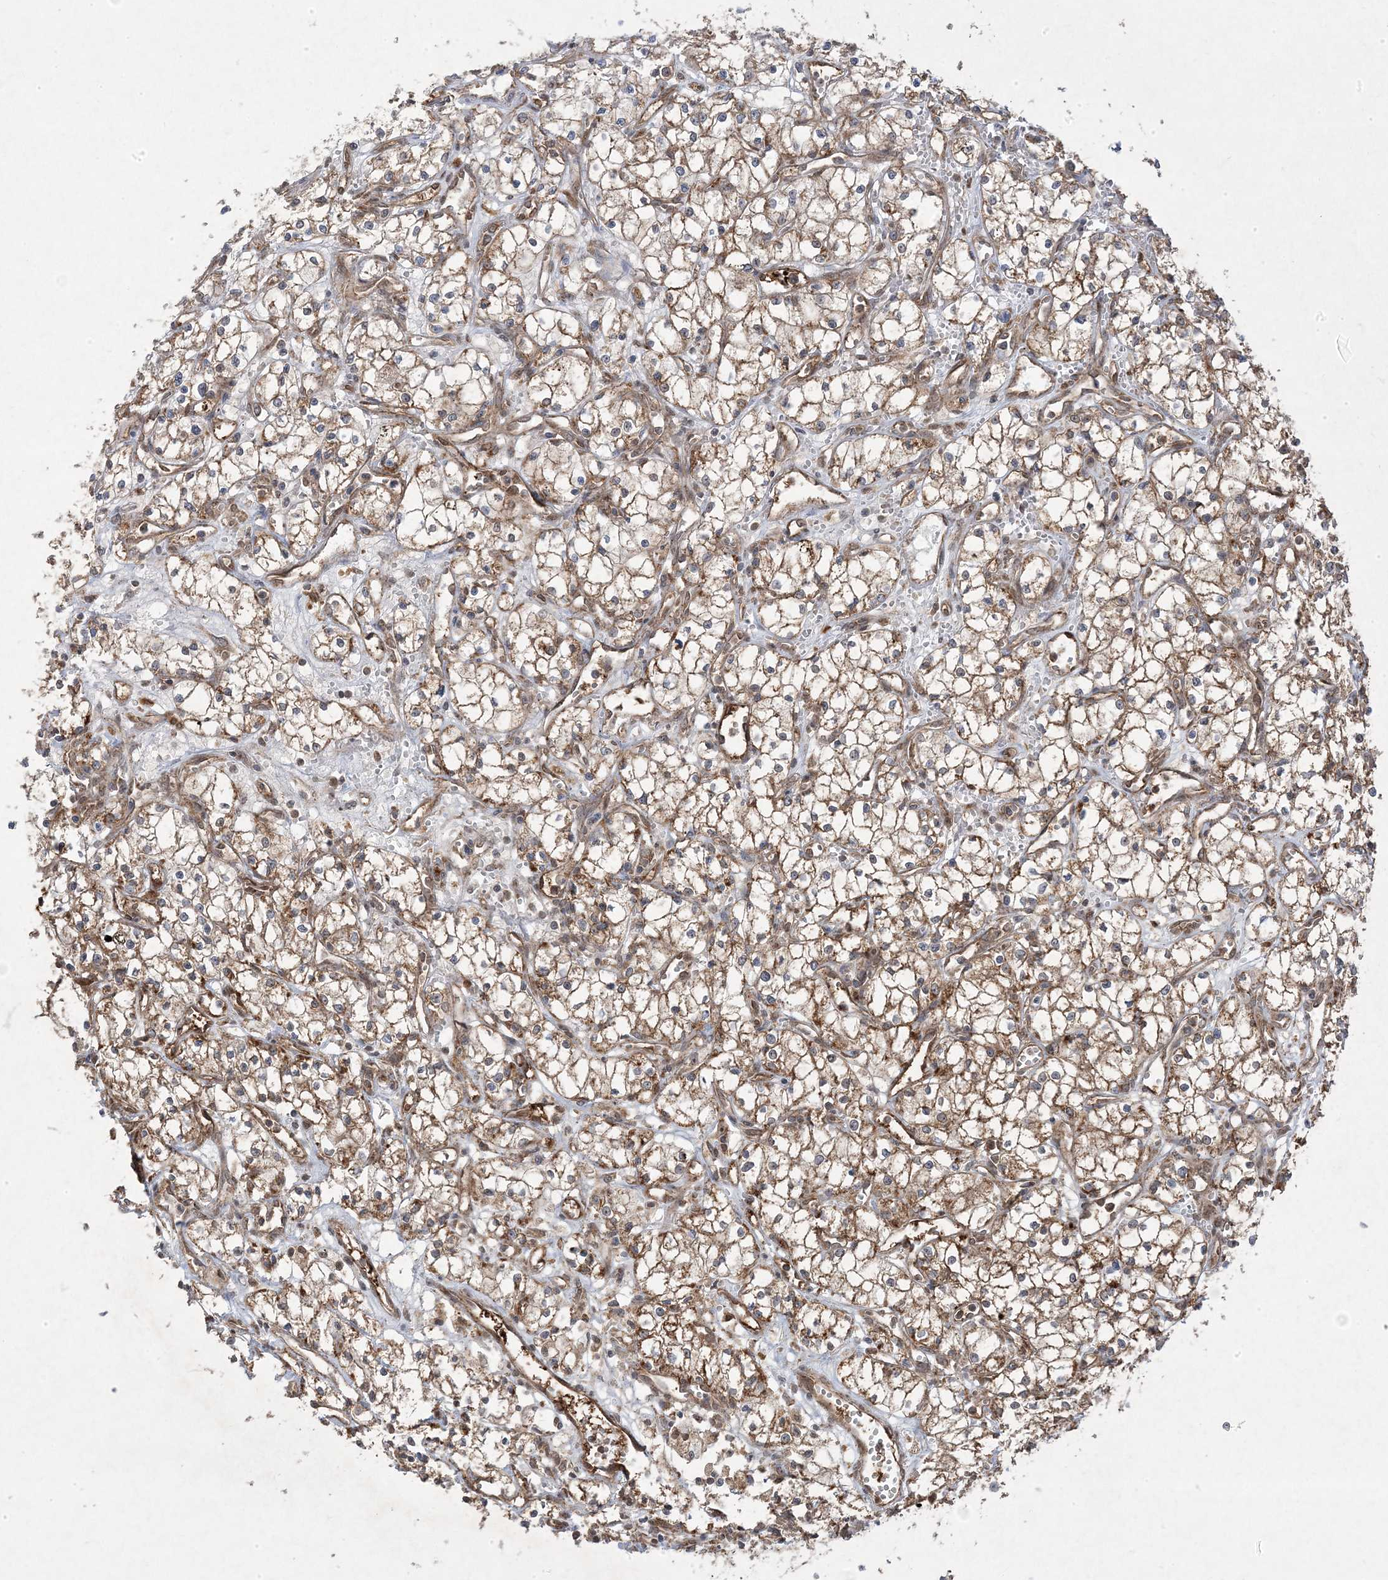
{"staining": {"intensity": "moderate", "quantity": ">75%", "location": "cytoplasmic/membranous"}, "tissue": "renal cancer", "cell_type": "Tumor cells", "image_type": "cancer", "snomed": [{"axis": "morphology", "description": "Adenocarcinoma, NOS"}, {"axis": "topography", "description": "Kidney"}], "caption": "Adenocarcinoma (renal) stained for a protein (brown) shows moderate cytoplasmic/membranous positive staining in approximately >75% of tumor cells.", "gene": "PLEKHM2", "patient": {"sex": "male", "age": 59}}